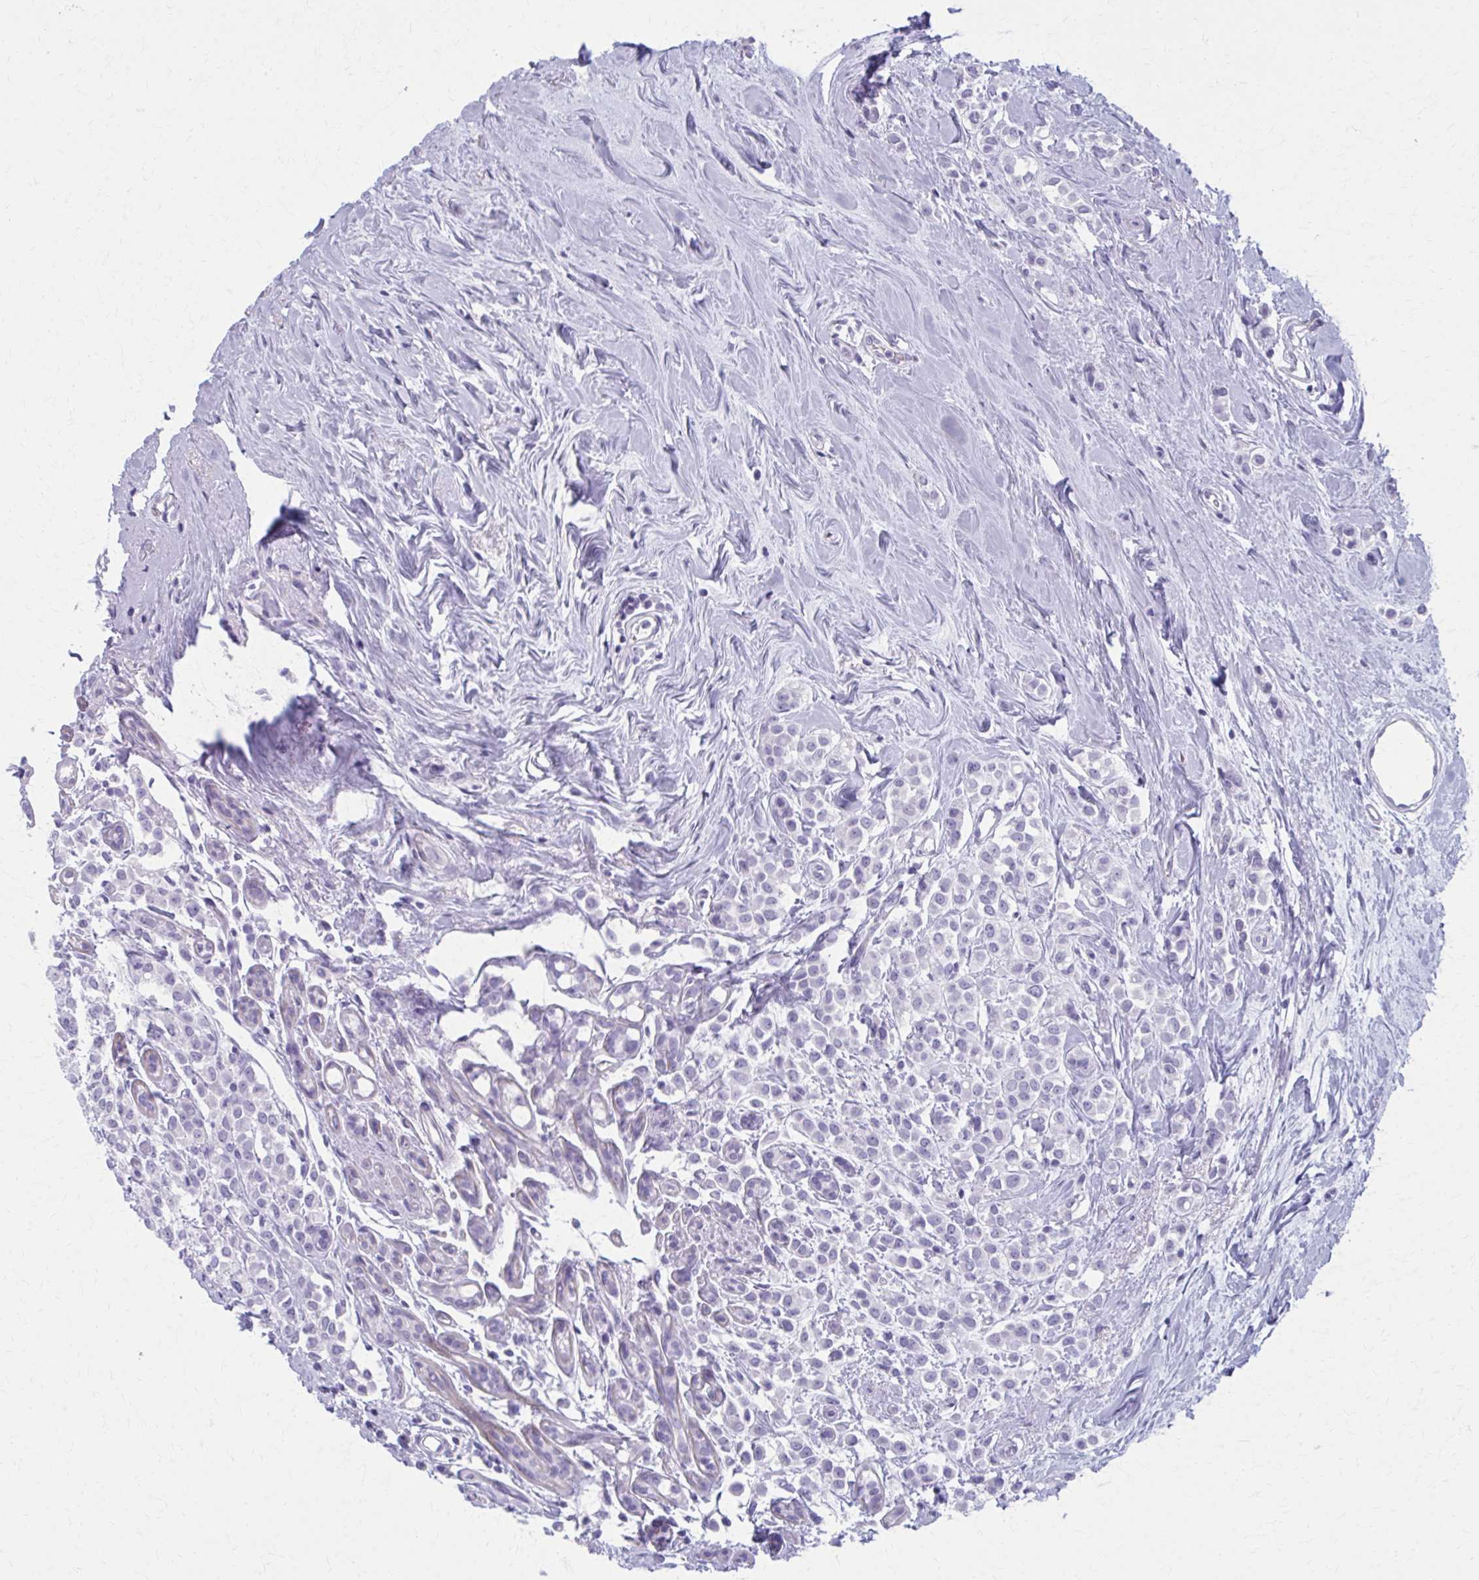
{"staining": {"intensity": "negative", "quantity": "none", "location": "none"}, "tissue": "breast cancer", "cell_type": "Tumor cells", "image_type": "cancer", "snomed": [{"axis": "morphology", "description": "Lobular carcinoma"}, {"axis": "topography", "description": "Breast"}], "caption": "Tumor cells are negative for protein expression in human breast cancer.", "gene": "MPLKIP", "patient": {"sex": "female", "age": 68}}